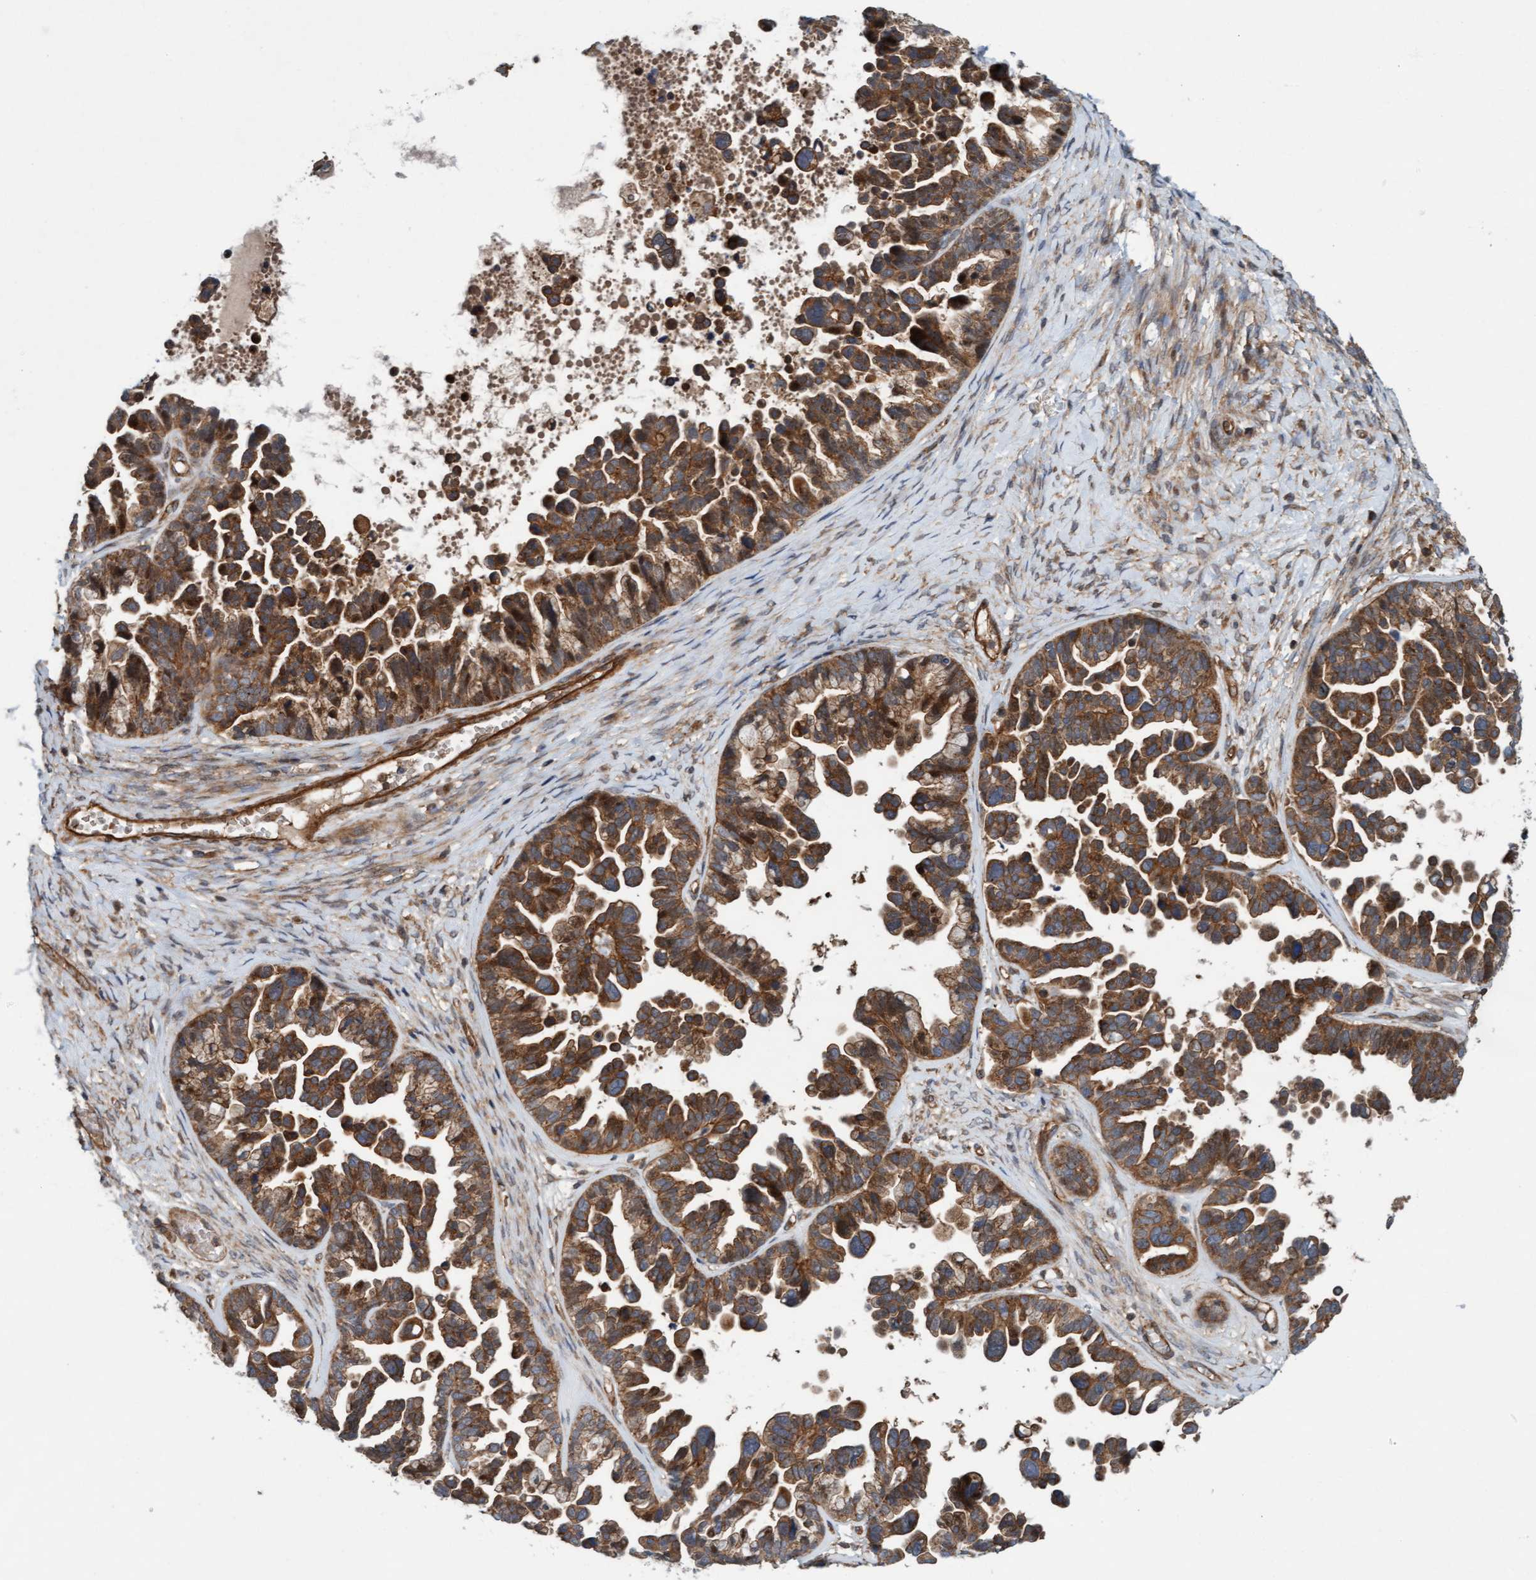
{"staining": {"intensity": "strong", "quantity": ">75%", "location": "cytoplasmic/membranous"}, "tissue": "ovarian cancer", "cell_type": "Tumor cells", "image_type": "cancer", "snomed": [{"axis": "morphology", "description": "Cystadenocarcinoma, serous, NOS"}, {"axis": "topography", "description": "Ovary"}], "caption": "A brown stain shows strong cytoplasmic/membranous staining of a protein in human serous cystadenocarcinoma (ovarian) tumor cells.", "gene": "ERAL1", "patient": {"sex": "female", "age": 56}}